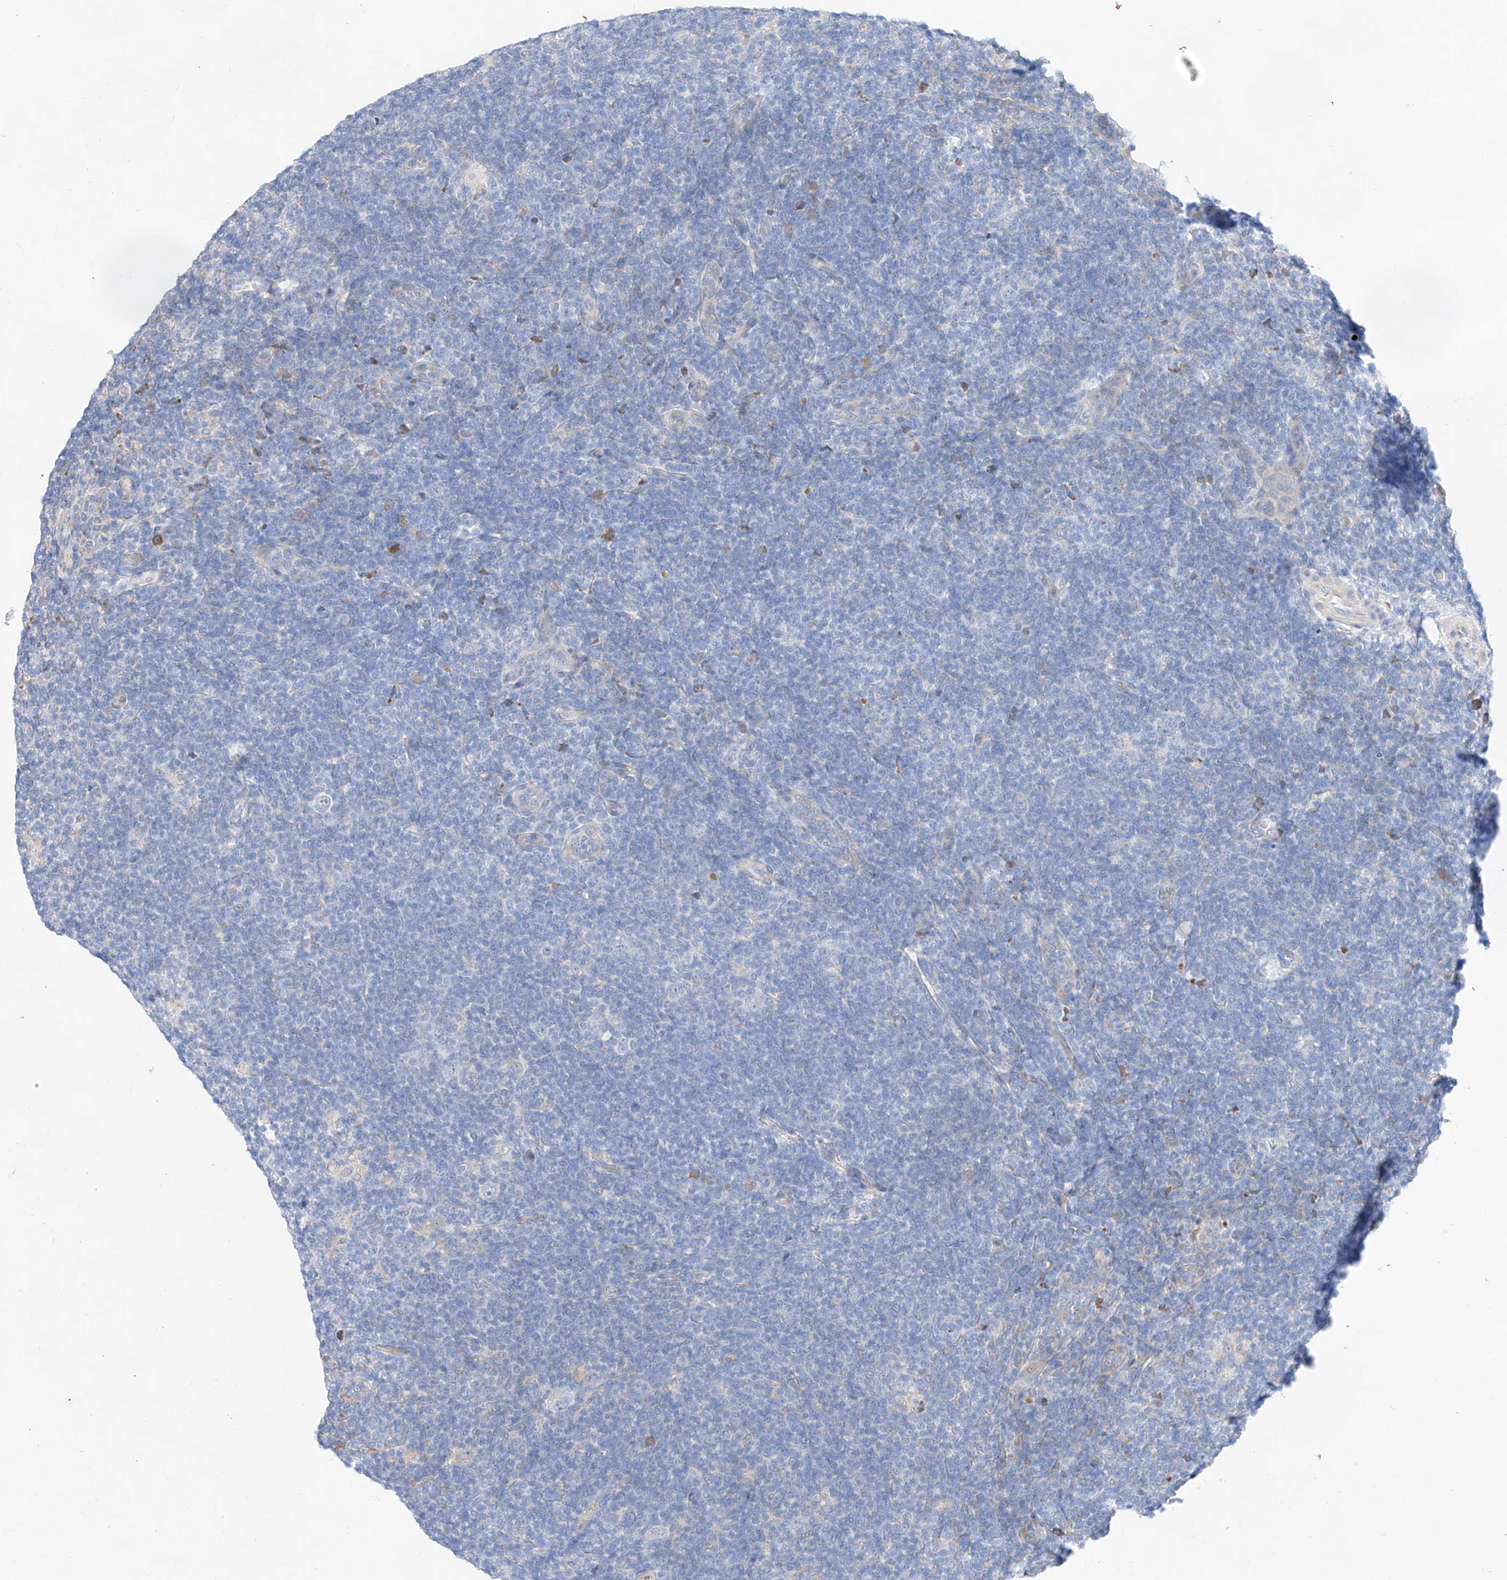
{"staining": {"intensity": "negative", "quantity": "none", "location": "none"}, "tissue": "lymphoma", "cell_type": "Tumor cells", "image_type": "cancer", "snomed": [{"axis": "morphology", "description": "Hodgkin's disease, NOS"}, {"axis": "topography", "description": "Lymph node"}], "caption": "This is an immunohistochemistry (IHC) micrograph of human Hodgkin's disease. There is no positivity in tumor cells.", "gene": "ATP9B", "patient": {"sex": "female", "age": 57}}